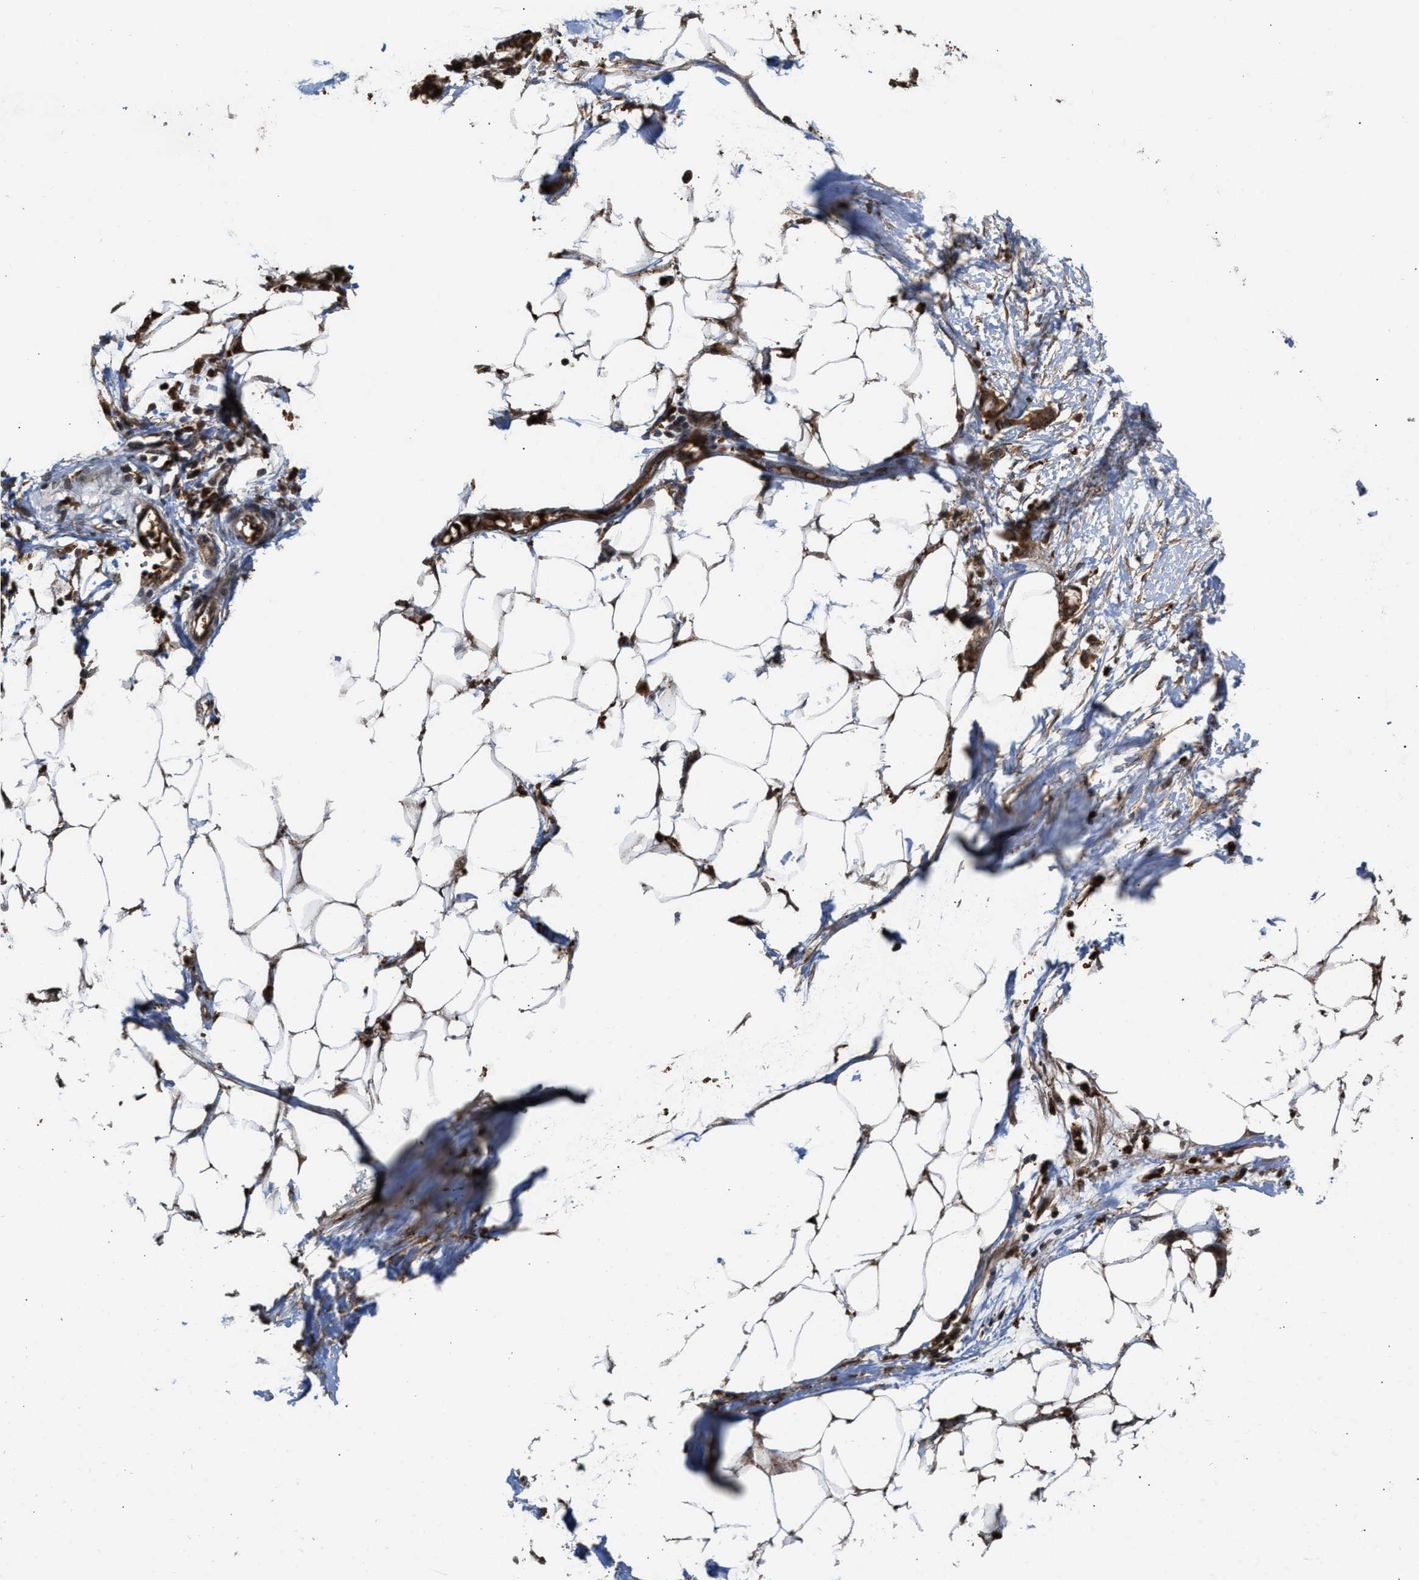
{"staining": {"intensity": "weak", "quantity": ">75%", "location": "cytoplasmic/membranous"}, "tissue": "adipose tissue", "cell_type": "Adipocytes", "image_type": "normal", "snomed": [{"axis": "morphology", "description": "Normal tissue, NOS"}, {"axis": "morphology", "description": "Adenocarcinoma, NOS"}, {"axis": "topography", "description": "Colon"}, {"axis": "topography", "description": "Peripheral nerve tissue"}], "caption": "The micrograph exhibits a brown stain indicating the presence of a protein in the cytoplasmic/membranous of adipocytes in adipose tissue. (DAB IHC, brown staining for protein, blue staining for nuclei).", "gene": "ELMO3", "patient": {"sex": "male", "age": 14}}